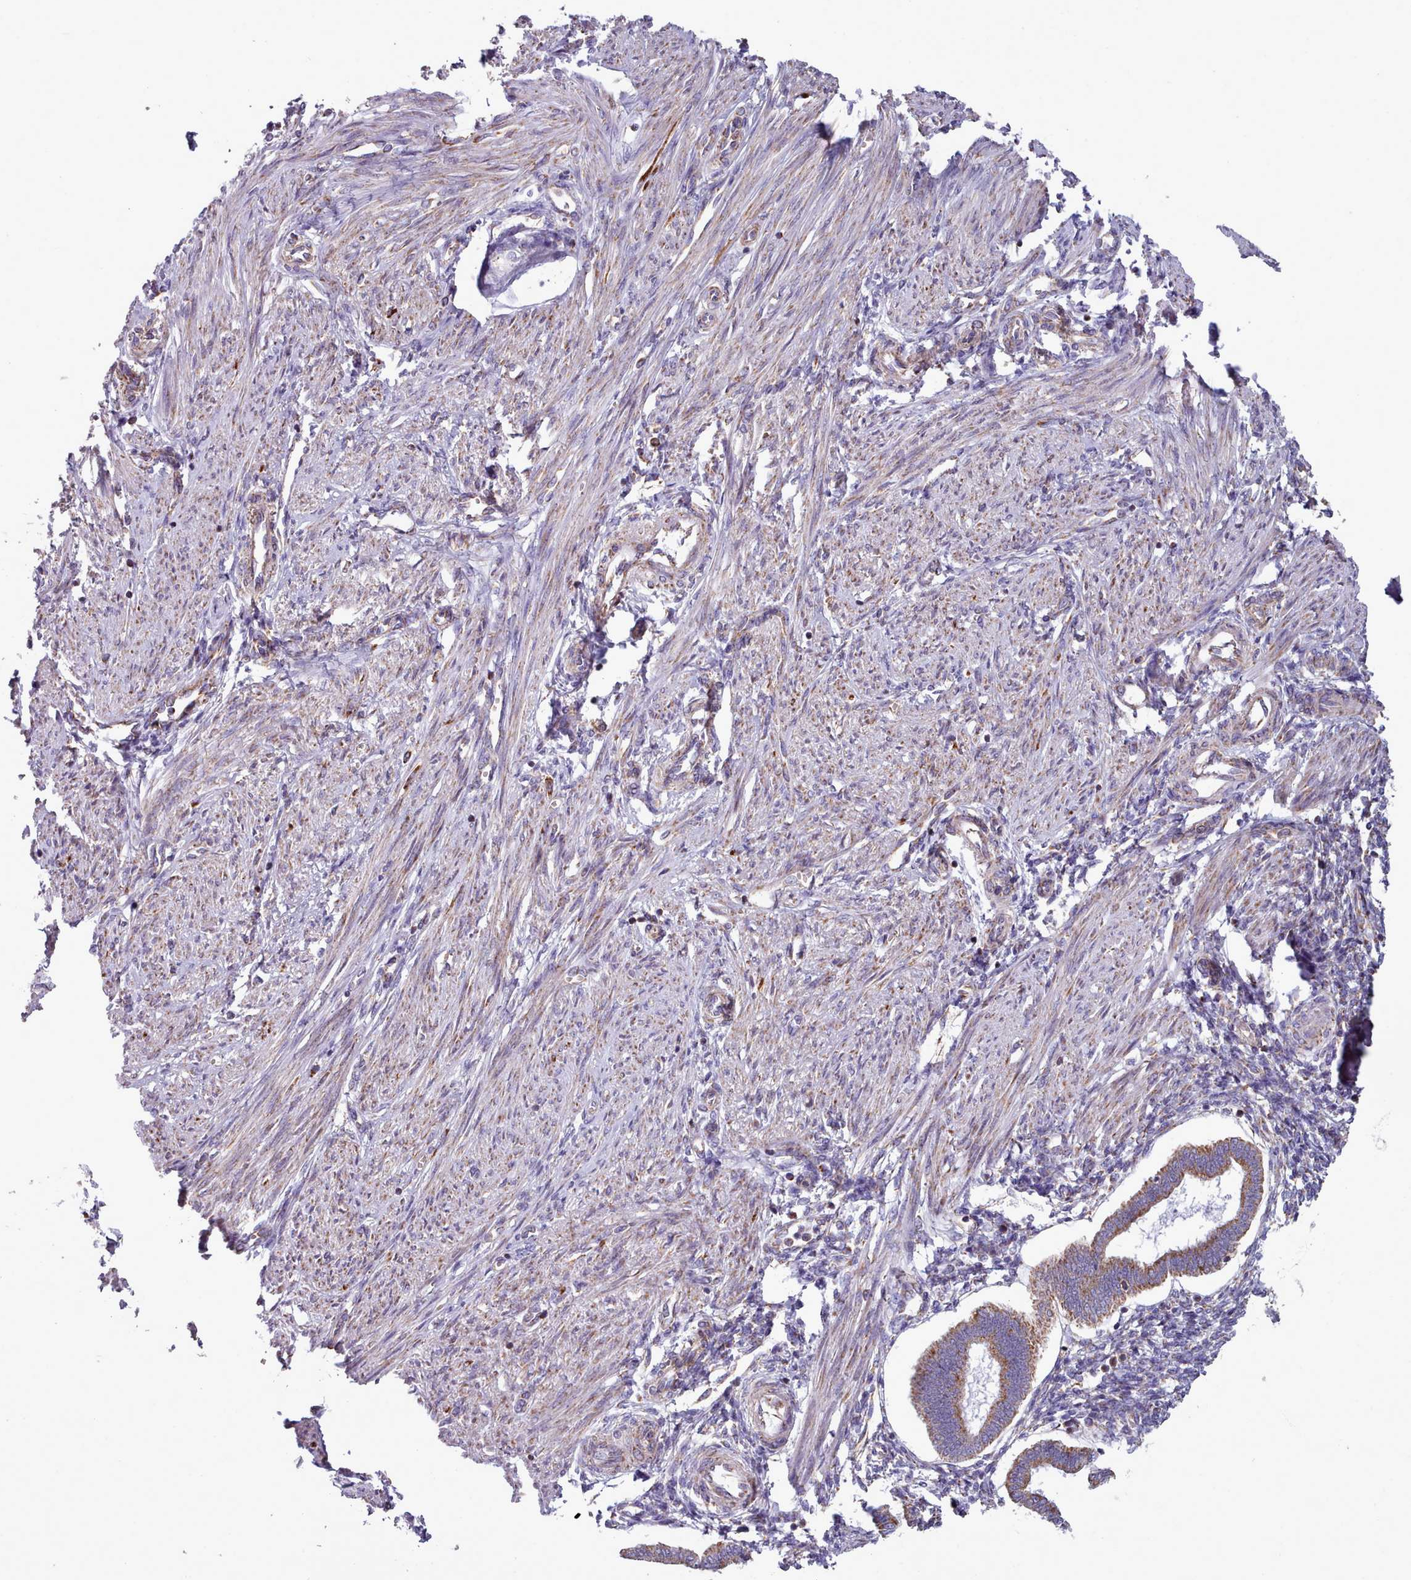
{"staining": {"intensity": "weak", "quantity": "25%-75%", "location": "cytoplasmic/membranous"}, "tissue": "endometrium", "cell_type": "Cells in endometrial stroma", "image_type": "normal", "snomed": [{"axis": "morphology", "description": "Normal tissue, NOS"}, {"axis": "topography", "description": "Endometrium"}], "caption": "A high-resolution histopathology image shows immunohistochemistry (IHC) staining of benign endometrium, which exhibits weak cytoplasmic/membranous staining in about 25%-75% of cells in endometrial stroma.", "gene": "SRP54", "patient": {"sex": "female", "age": 24}}